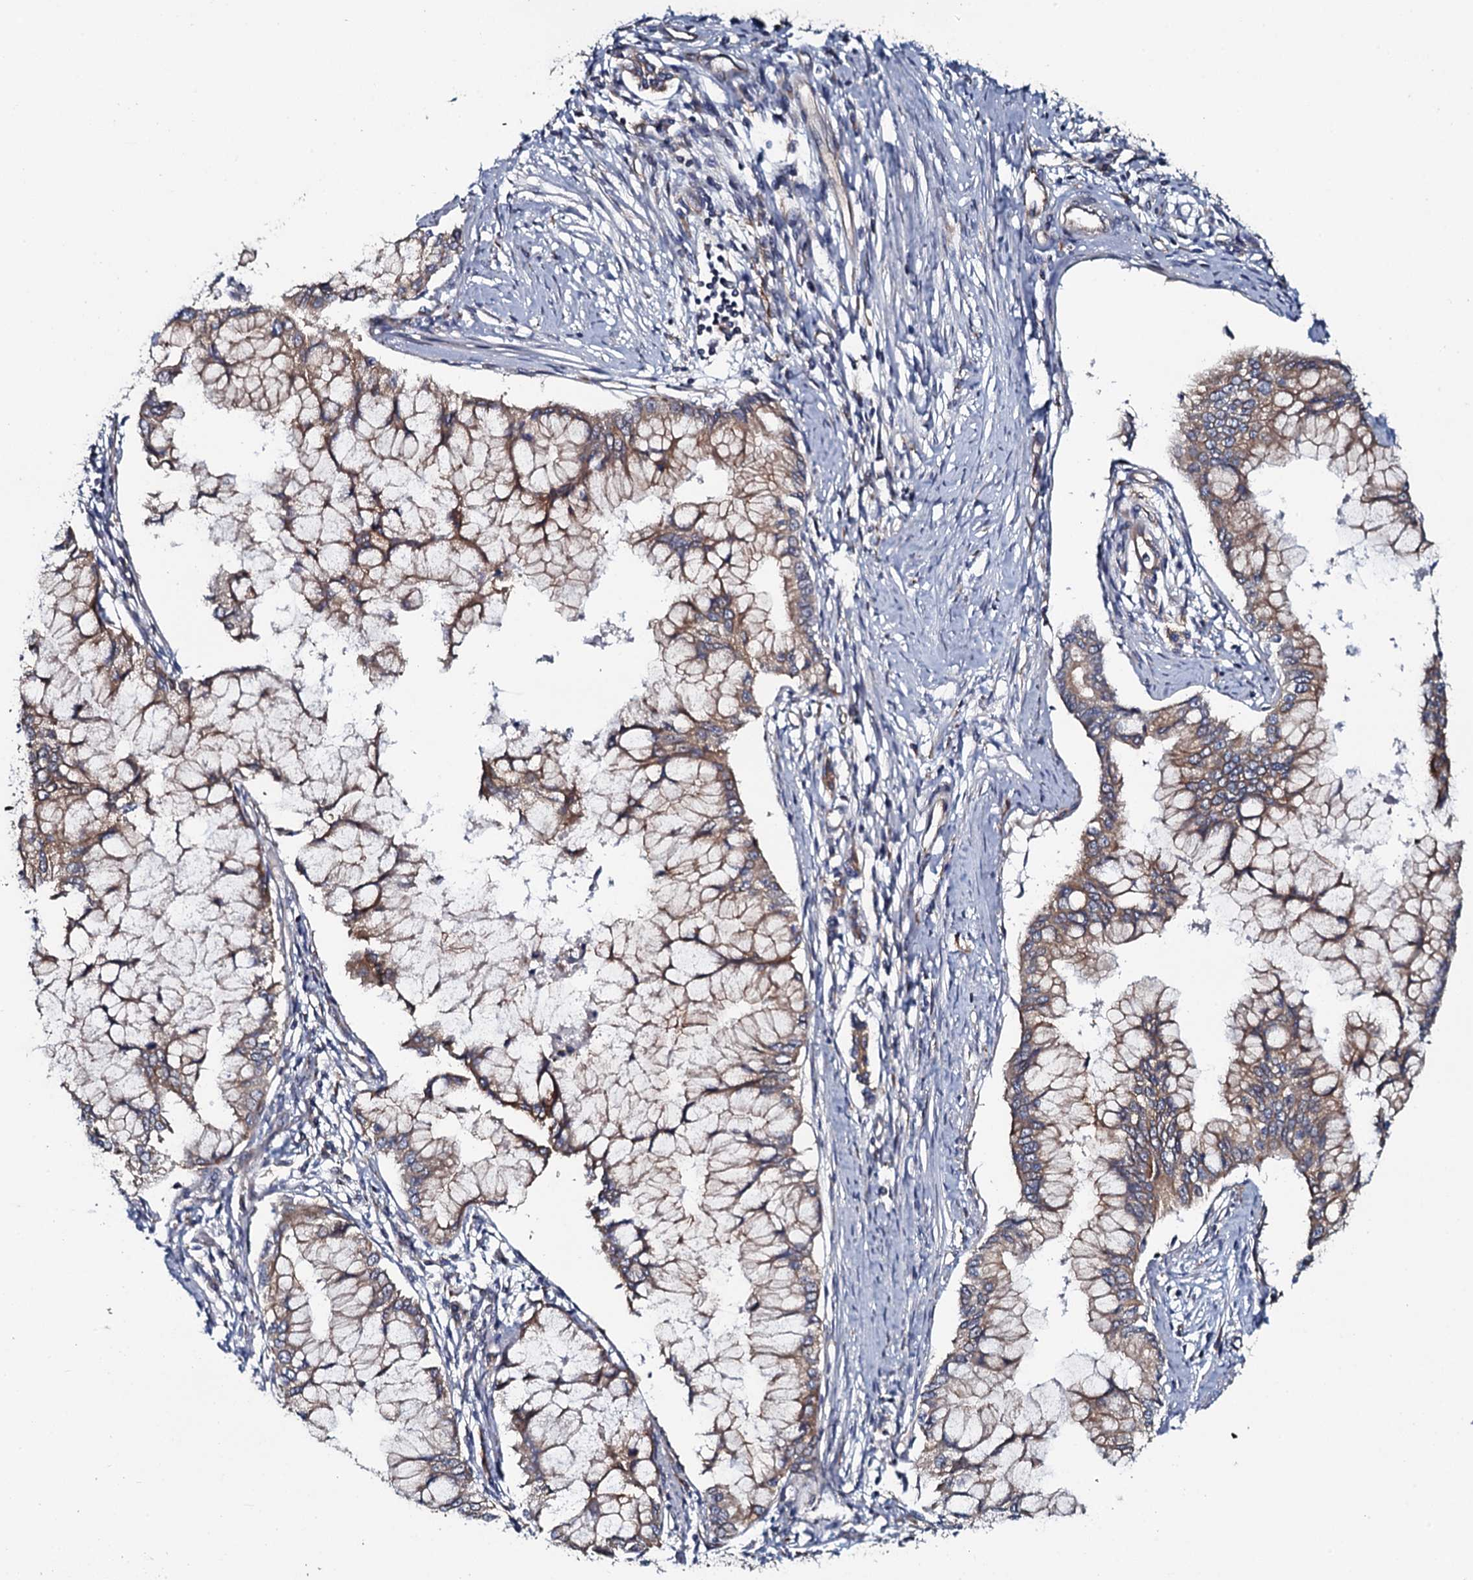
{"staining": {"intensity": "moderate", "quantity": ">75%", "location": "cytoplasmic/membranous"}, "tissue": "pancreatic cancer", "cell_type": "Tumor cells", "image_type": "cancer", "snomed": [{"axis": "morphology", "description": "Adenocarcinoma, NOS"}, {"axis": "topography", "description": "Pancreas"}], "caption": "A high-resolution image shows immunohistochemistry (IHC) staining of pancreatic cancer (adenocarcinoma), which displays moderate cytoplasmic/membranous expression in about >75% of tumor cells. The protein of interest is stained brown, and the nuclei are stained in blue (DAB IHC with brightfield microscopy, high magnification).", "gene": "TMEM151A", "patient": {"sex": "male", "age": 46}}